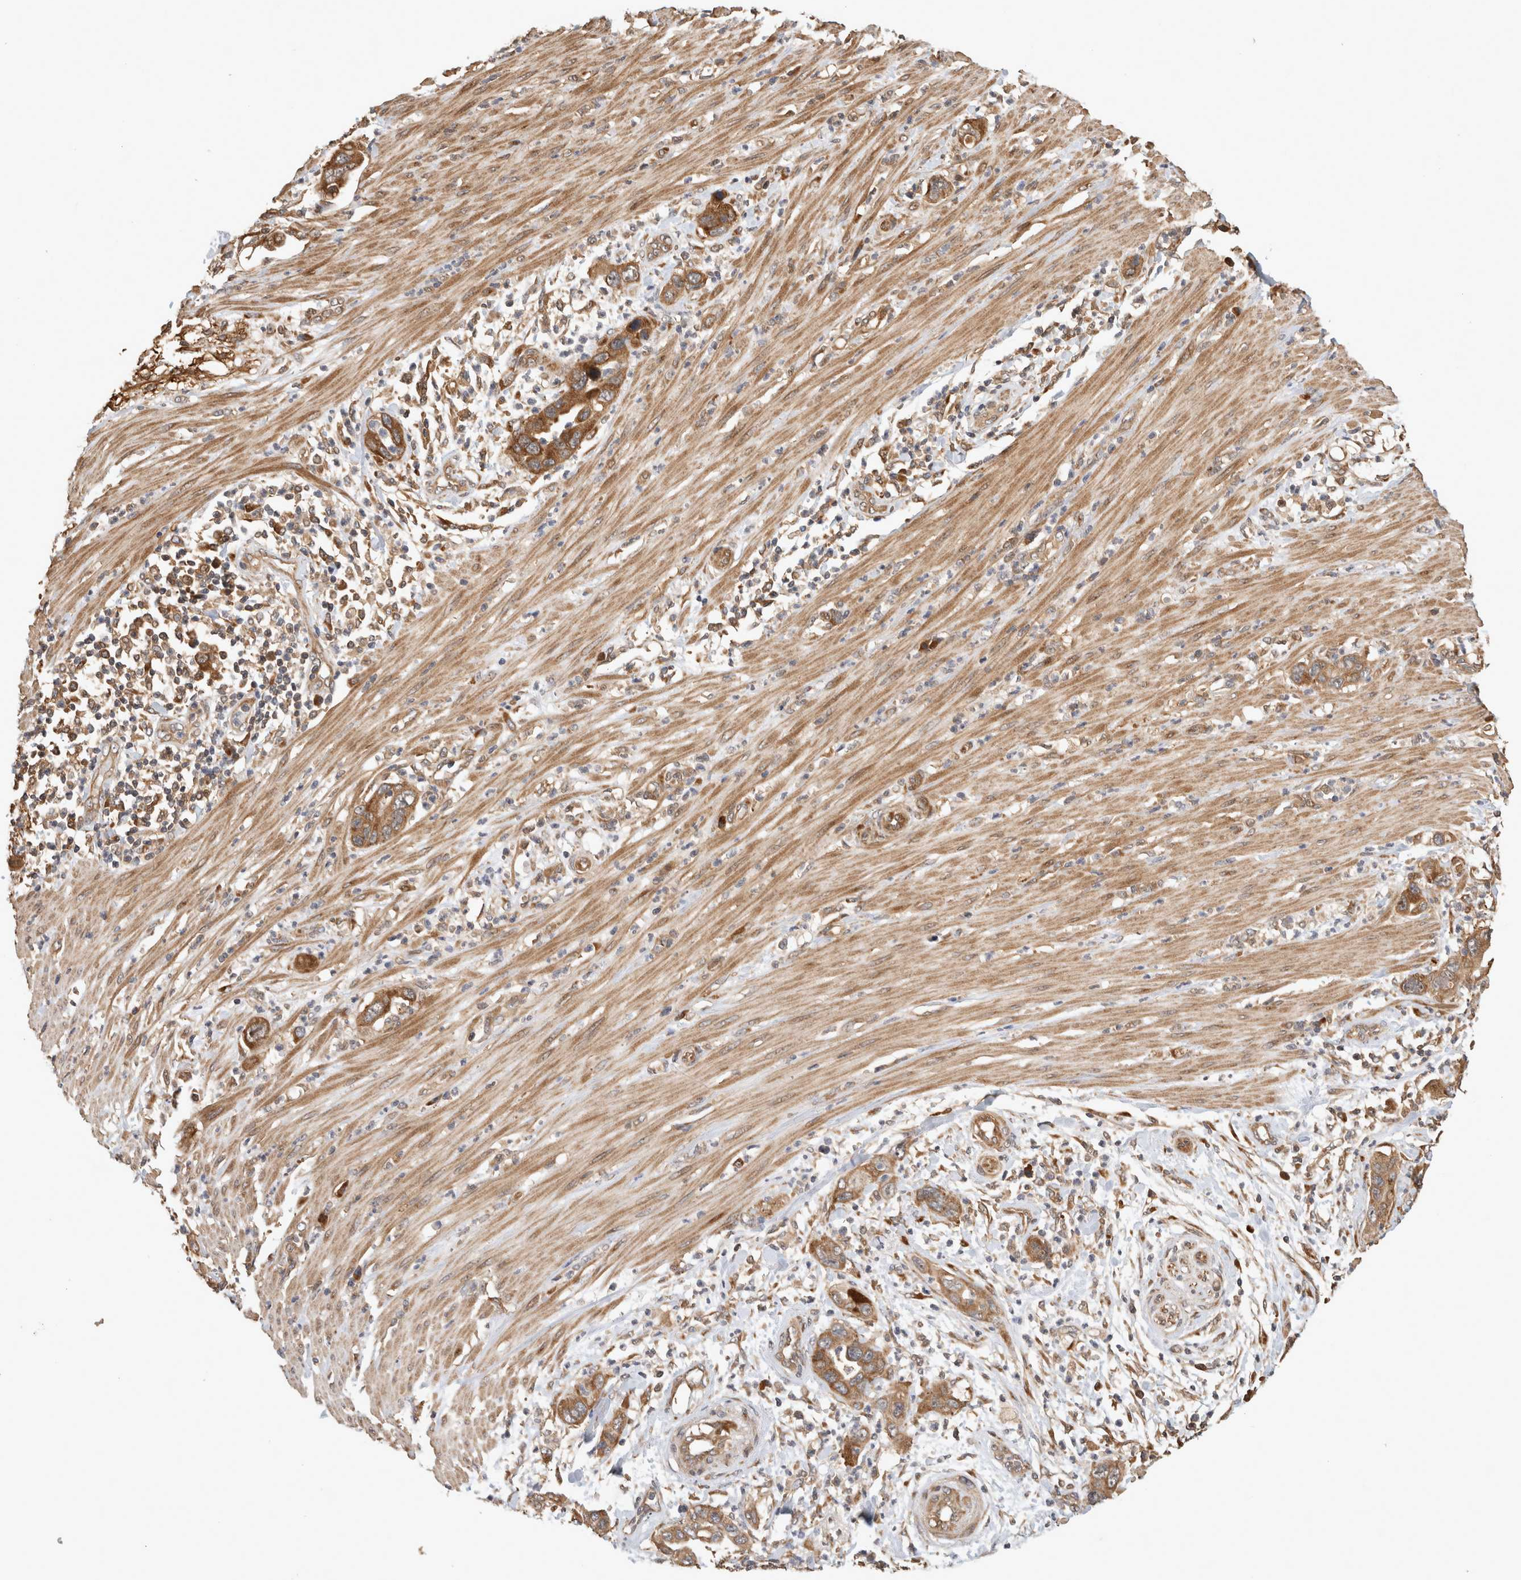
{"staining": {"intensity": "moderate", "quantity": ">75%", "location": "cytoplasmic/membranous"}, "tissue": "pancreatic cancer", "cell_type": "Tumor cells", "image_type": "cancer", "snomed": [{"axis": "morphology", "description": "Adenocarcinoma, NOS"}, {"axis": "topography", "description": "Pancreas"}], "caption": "Immunohistochemistry micrograph of human pancreatic adenocarcinoma stained for a protein (brown), which displays medium levels of moderate cytoplasmic/membranous staining in approximately >75% of tumor cells.", "gene": "PCDHB15", "patient": {"sex": "female", "age": 71}}